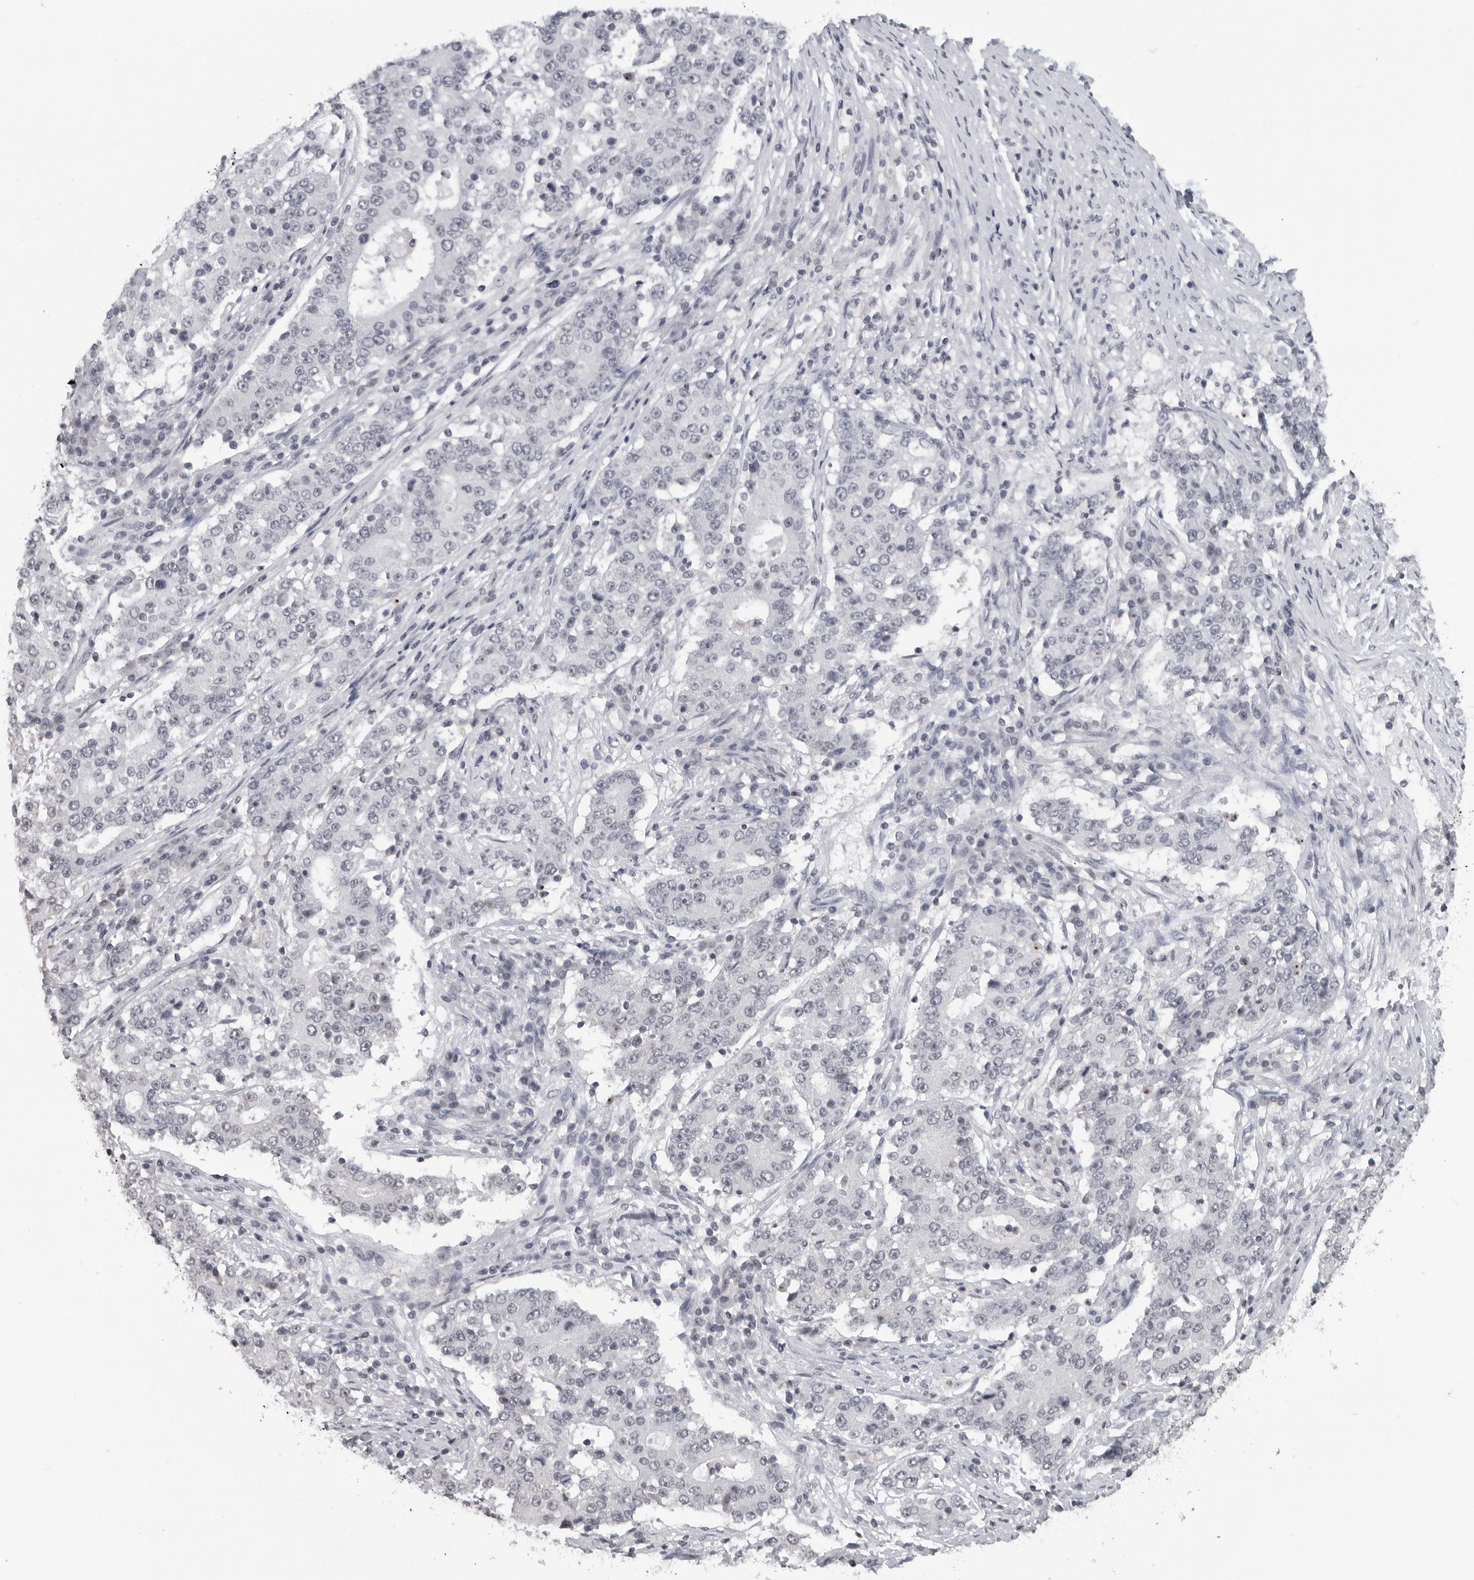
{"staining": {"intensity": "negative", "quantity": "none", "location": "none"}, "tissue": "stomach cancer", "cell_type": "Tumor cells", "image_type": "cancer", "snomed": [{"axis": "morphology", "description": "Adenocarcinoma, NOS"}, {"axis": "topography", "description": "Stomach"}], "caption": "Immunohistochemistry micrograph of stomach cancer stained for a protein (brown), which shows no expression in tumor cells. The staining is performed using DAB (3,3'-diaminobenzidine) brown chromogen with nuclei counter-stained in using hematoxylin.", "gene": "DDX54", "patient": {"sex": "male", "age": 59}}